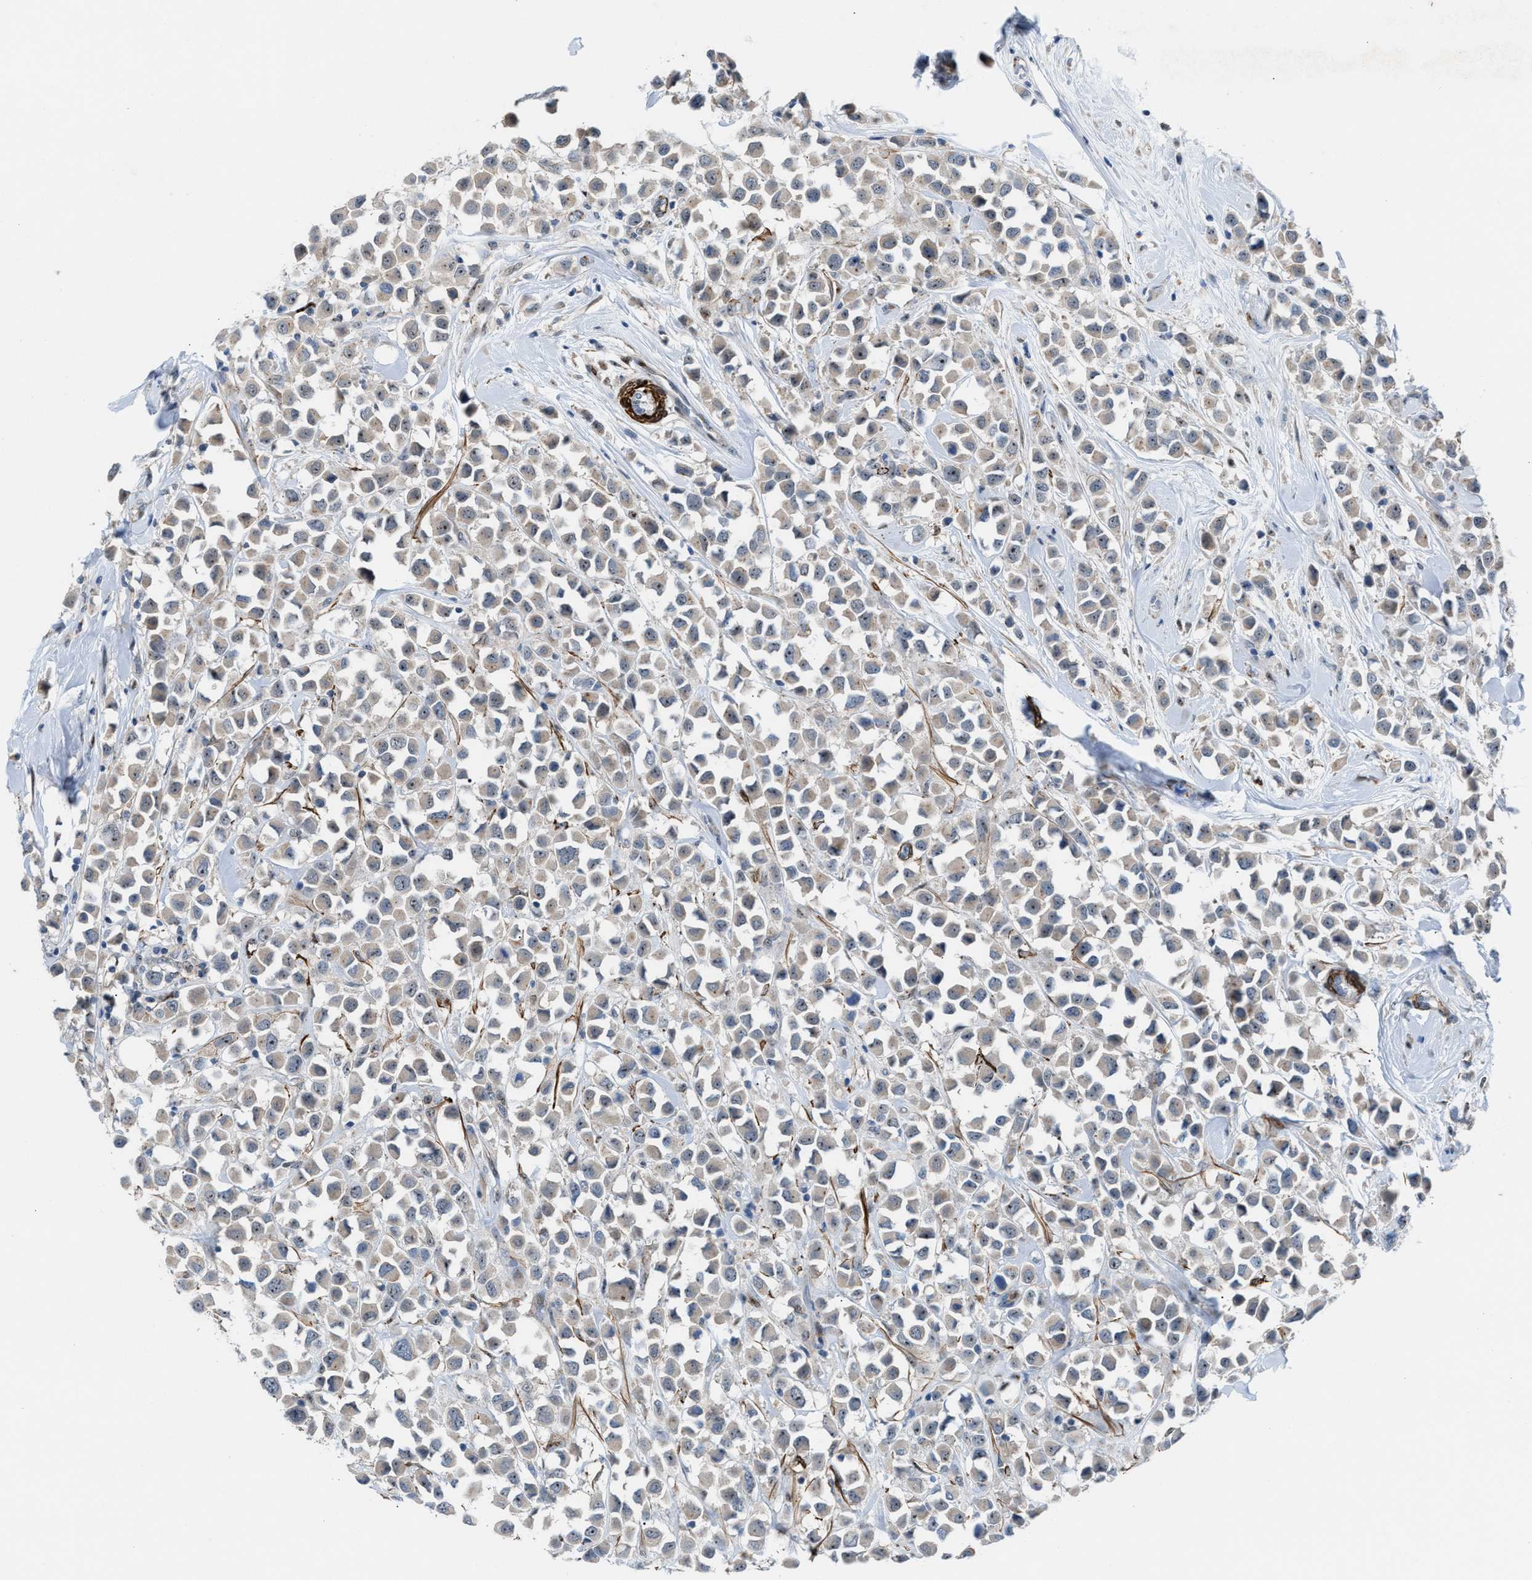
{"staining": {"intensity": "weak", "quantity": "<25%", "location": "cytoplasmic/membranous,nuclear"}, "tissue": "breast cancer", "cell_type": "Tumor cells", "image_type": "cancer", "snomed": [{"axis": "morphology", "description": "Duct carcinoma"}, {"axis": "topography", "description": "Breast"}], "caption": "This is an immunohistochemistry photomicrograph of human breast cancer (intraductal carcinoma). There is no staining in tumor cells.", "gene": "NQO2", "patient": {"sex": "female", "age": 61}}